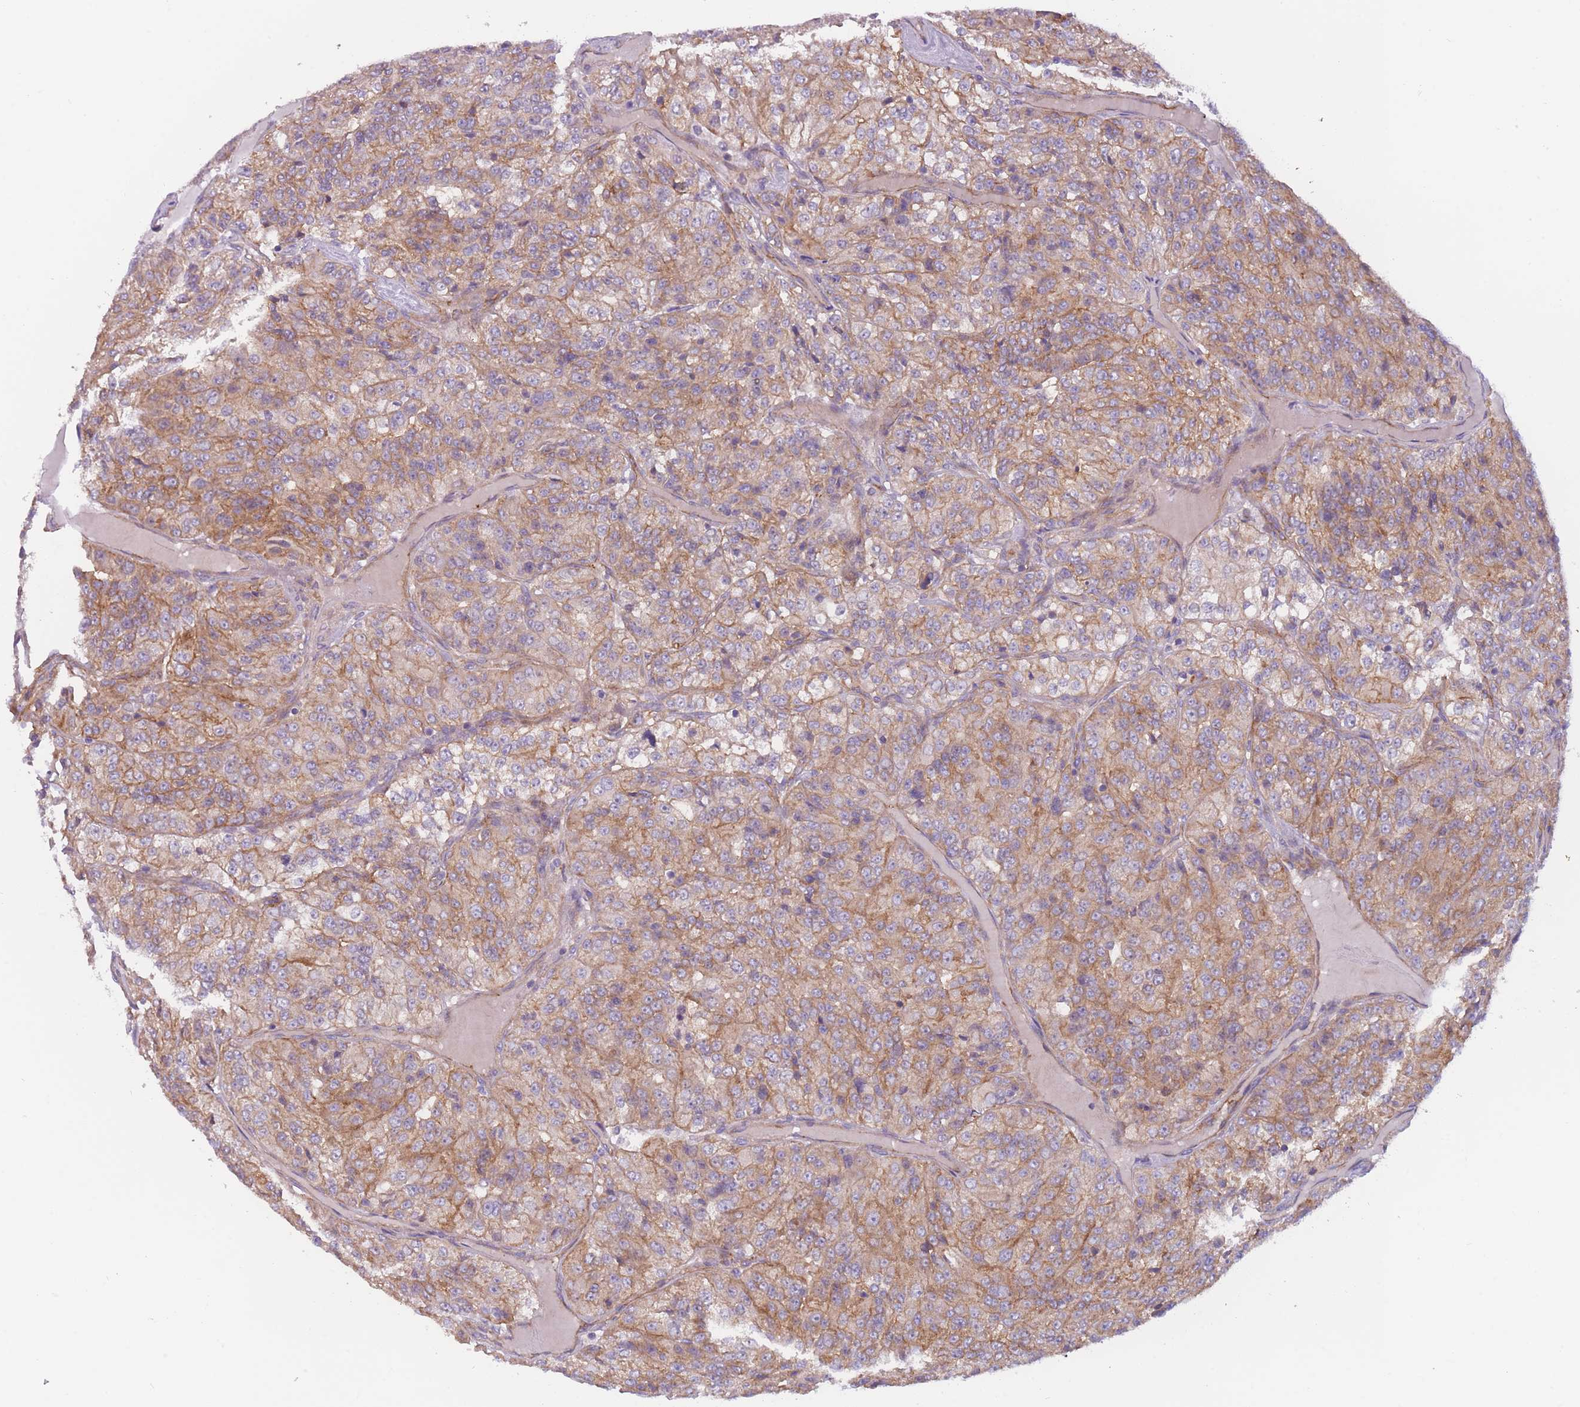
{"staining": {"intensity": "moderate", "quantity": ">75%", "location": "cytoplasmic/membranous"}, "tissue": "renal cancer", "cell_type": "Tumor cells", "image_type": "cancer", "snomed": [{"axis": "morphology", "description": "Adenocarcinoma, NOS"}, {"axis": "topography", "description": "Kidney"}], "caption": "DAB immunohistochemical staining of human renal cancer reveals moderate cytoplasmic/membranous protein positivity in approximately >75% of tumor cells. Using DAB (3,3'-diaminobenzidine) (brown) and hematoxylin (blue) stains, captured at high magnification using brightfield microscopy.", "gene": "WDR93", "patient": {"sex": "female", "age": 63}}